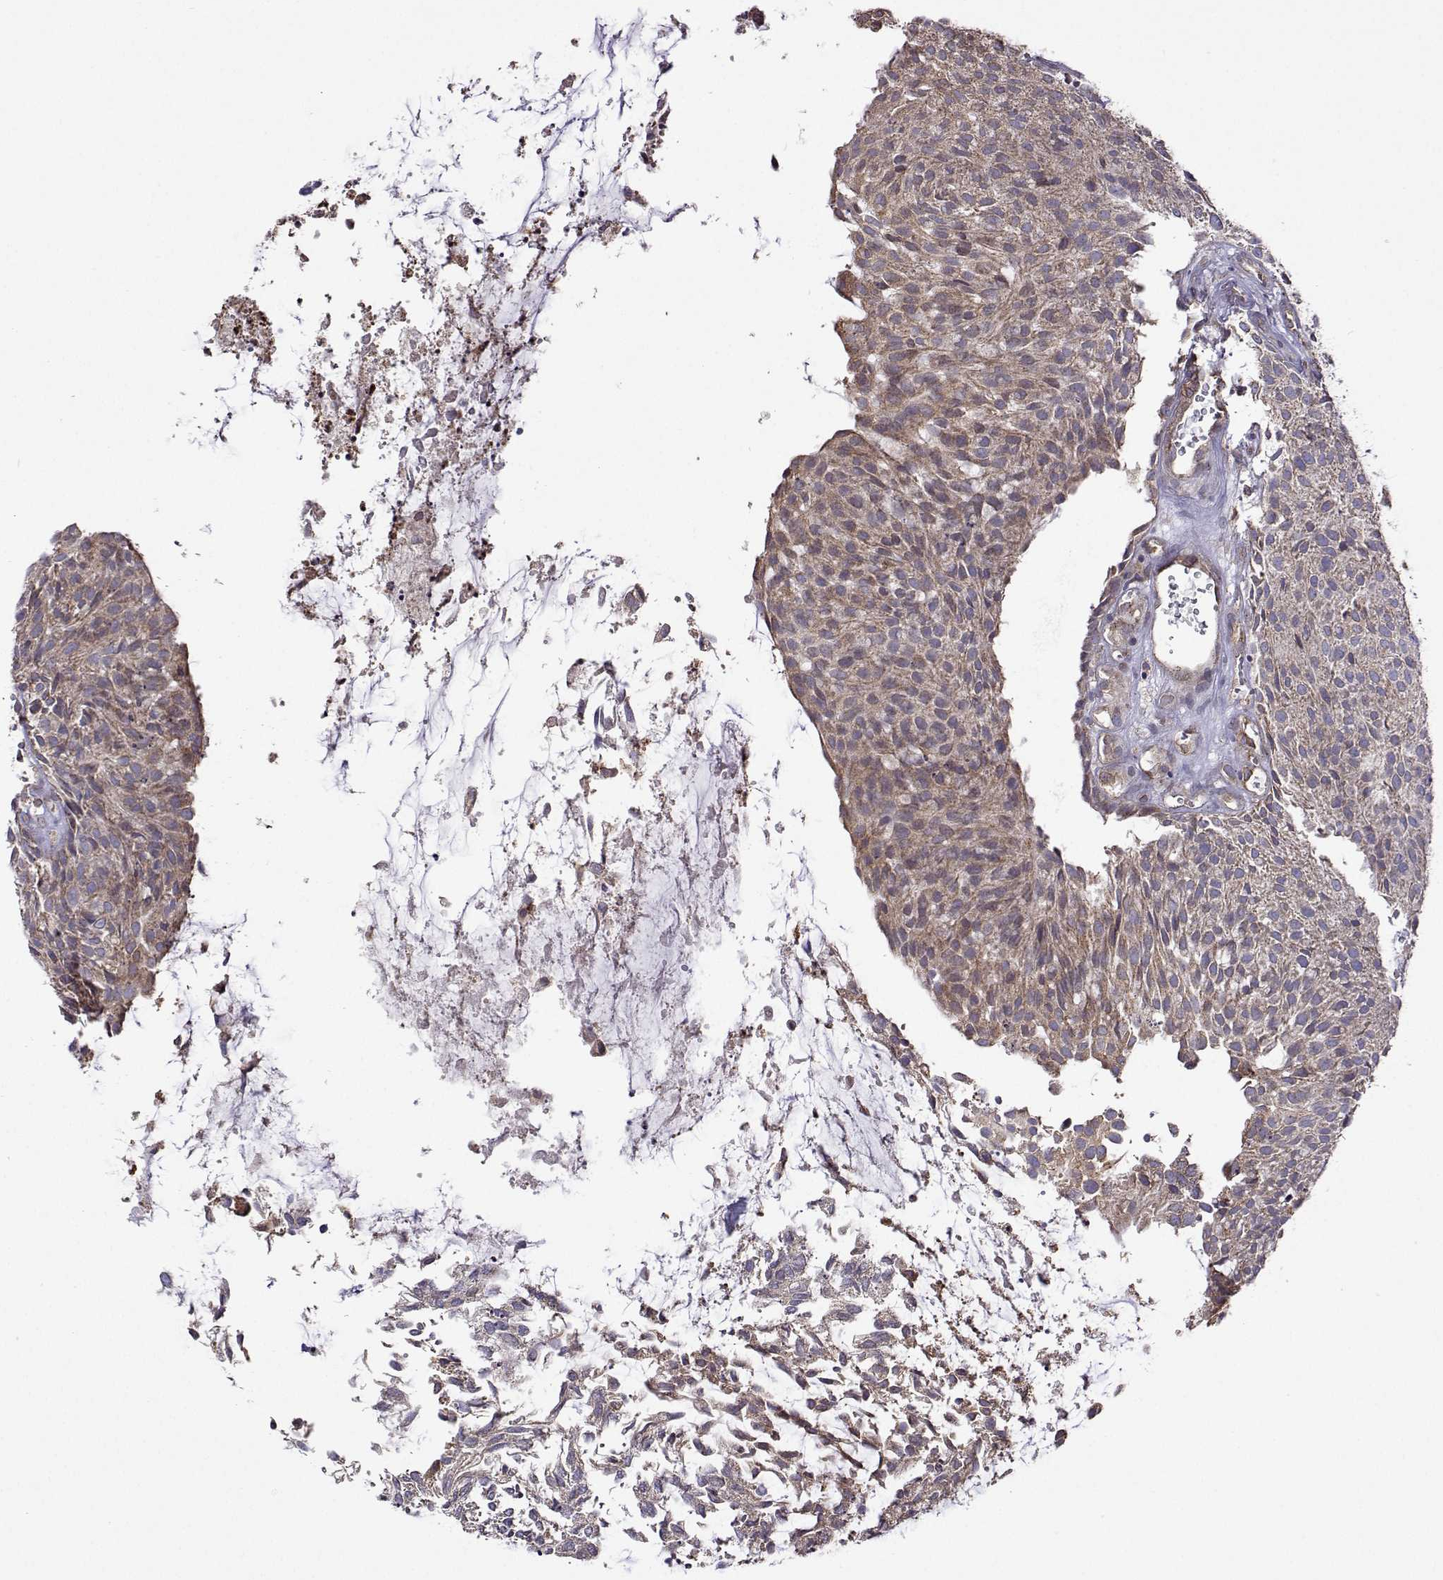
{"staining": {"intensity": "weak", "quantity": "25%-75%", "location": "cytoplasmic/membranous"}, "tissue": "urothelial cancer", "cell_type": "Tumor cells", "image_type": "cancer", "snomed": [{"axis": "morphology", "description": "Urothelial carcinoma, NOS"}, {"axis": "topography", "description": "Urinary bladder"}], "caption": "Transitional cell carcinoma was stained to show a protein in brown. There is low levels of weak cytoplasmic/membranous staining in about 25%-75% of tumor cells. The staining was performed using DAB to visualize the protein expression in brown, while the nuclei were stained in blue with hematoxylin (Magnification: 20x).", "gene": "PGRMC2", "patient": {"sex": "male", "age": 84}}